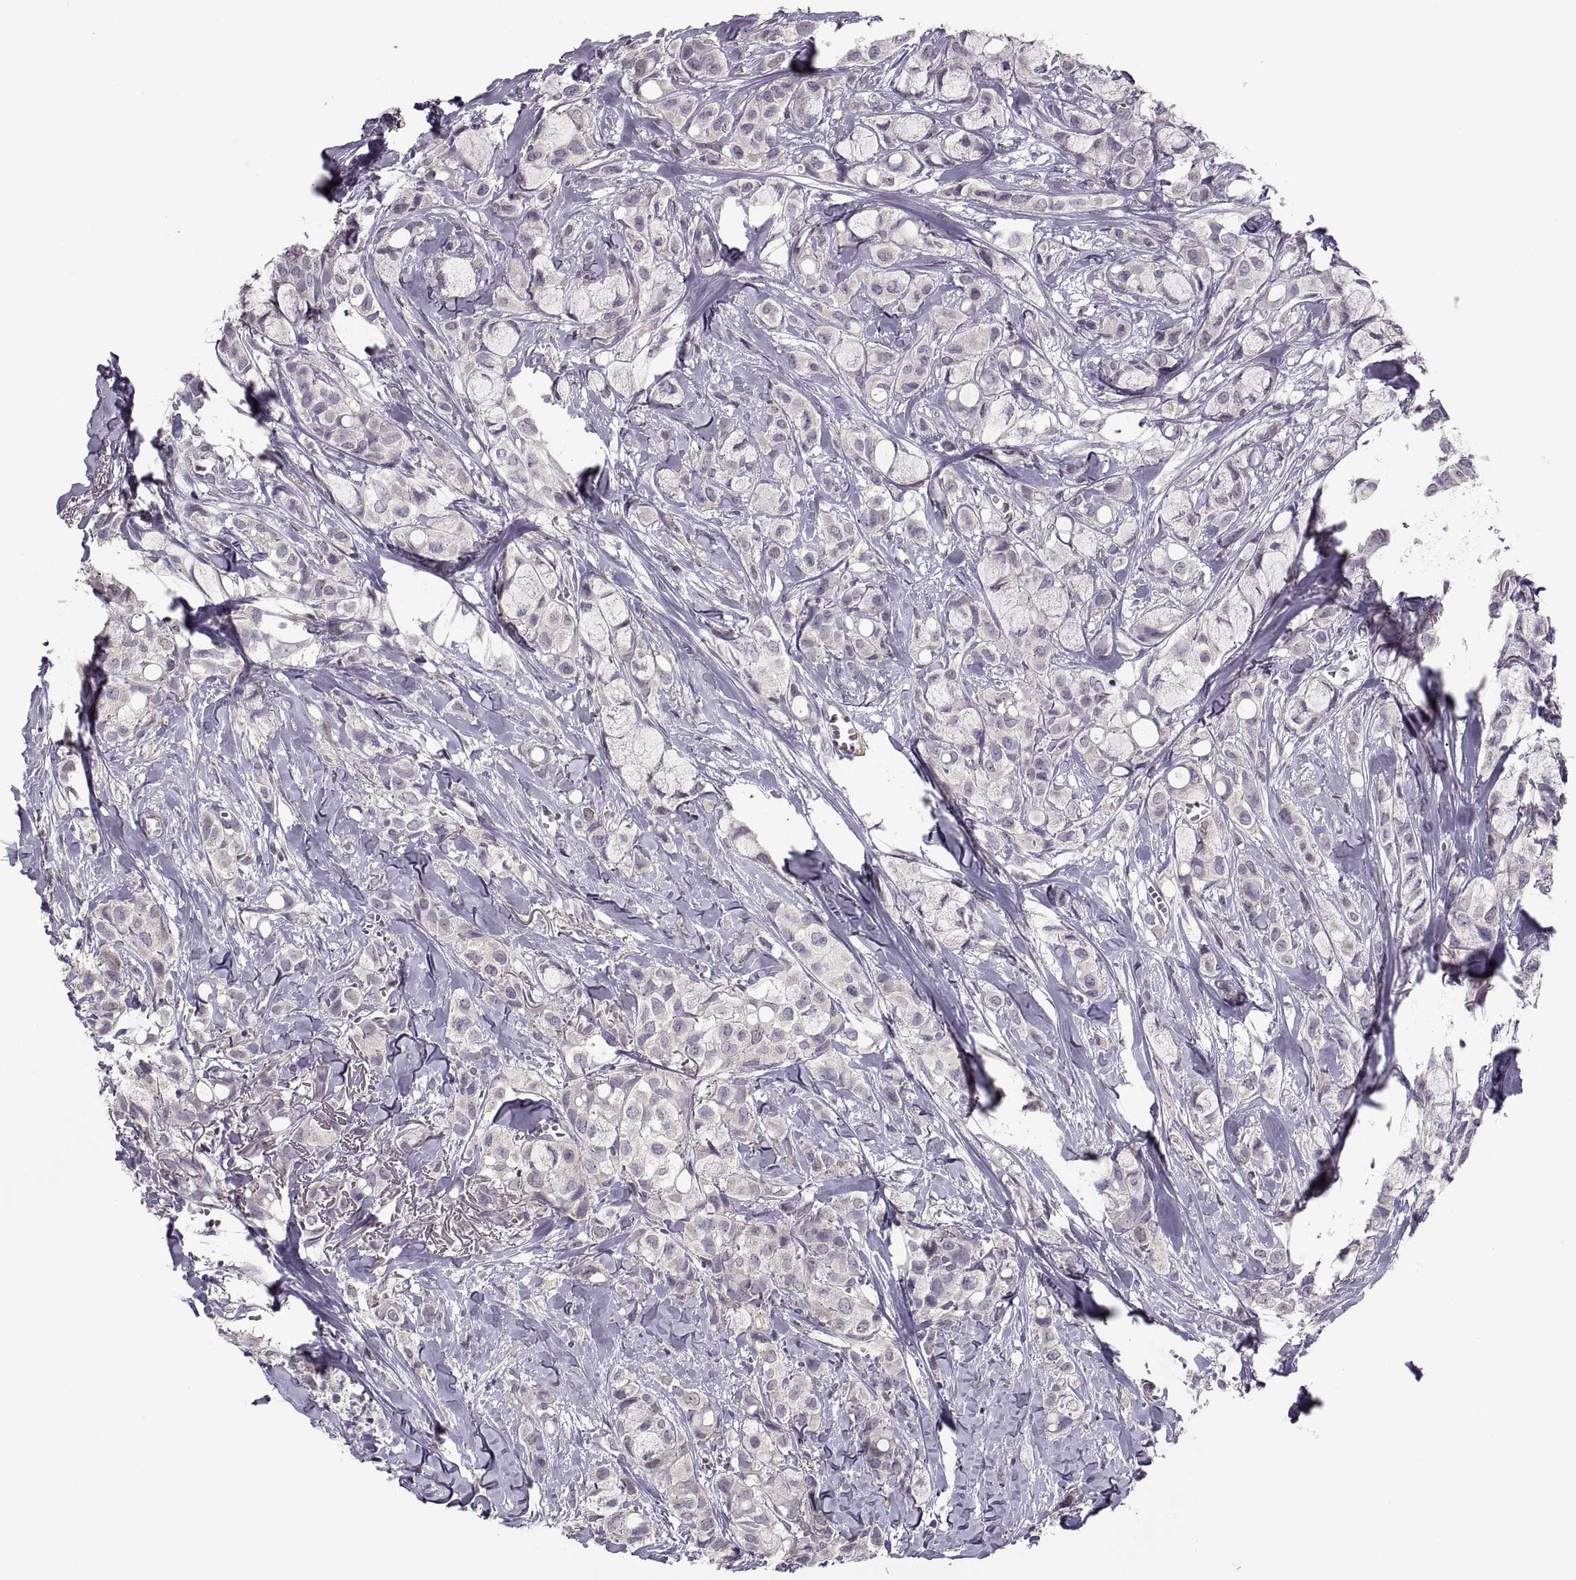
{"staining": {"intensity": "negative", "quantity": "none", "location": "none"}, "tissue": "breast cancer", "cell_type": "Tumor cells", "image_type": "cancer", "snomed": [{"axis": "morphology", "description": "Duct carcinoma"}, {"axis": "topography", "description": "Breast"}], "caption": "Intraductal carcinoma (breast) was stained to show a protein in brown. There is no significant positivity in tumor cells.", "gene": "CACNA1F", "patient": {"sex": "female", "age": 85}}